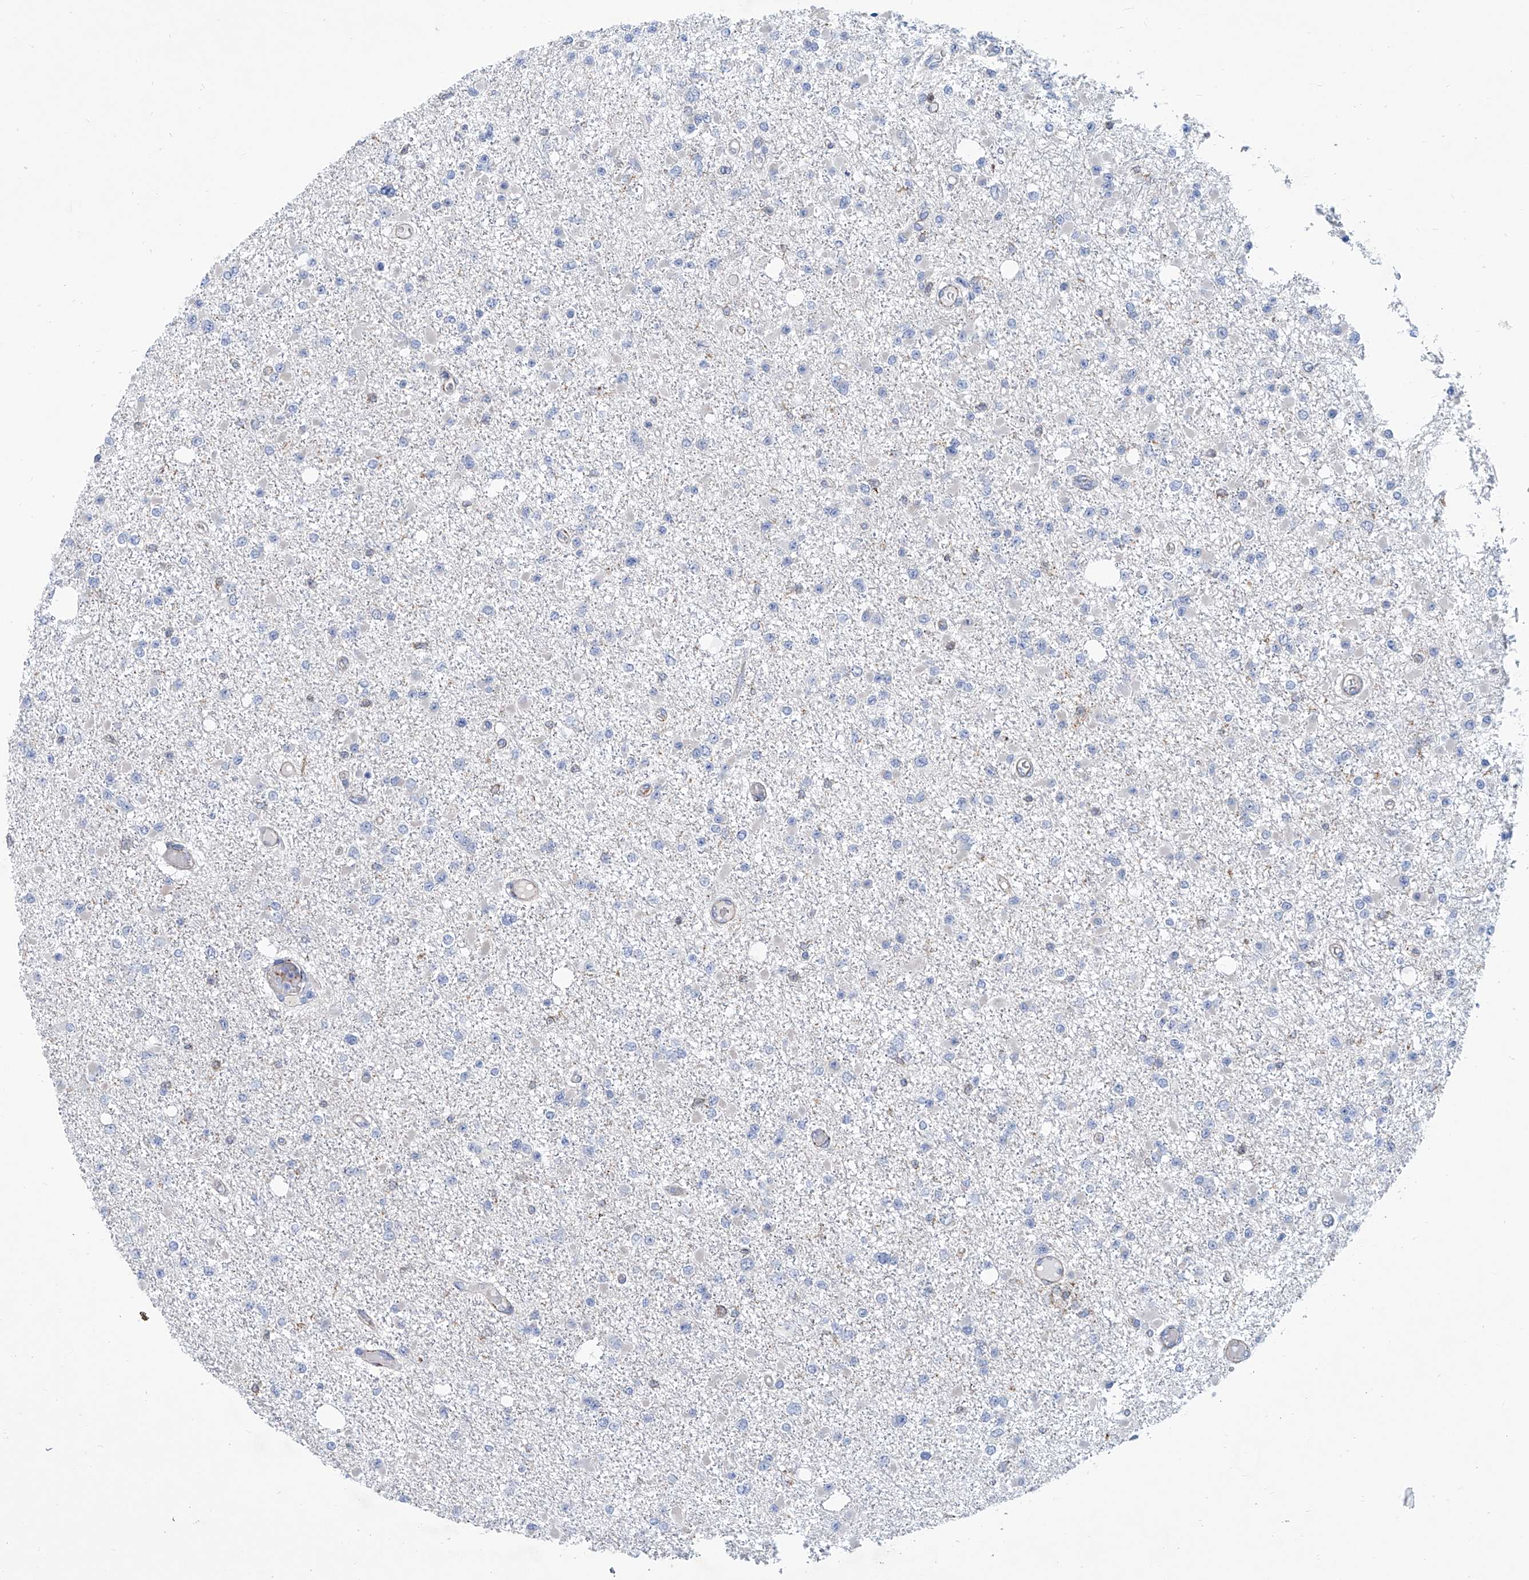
{"staining": {"intensity": "negative", "quantity": "none", "location": "none"}, "tissue": "glioma", "cell_type": "Tumor cells", "image_type": "cancer", "snomed": [{"axis": "morphology", "description": "Glioma, malignant, Low grade"}, {"axis": "topography", "description": "Brain"}], "caption": "Immunohistochemistry (IHC) image of neoplastic tissue: malignant glioma (low-grade) stained with DAB reveals no significant protein expression in tumor cells.", "gene": "TNN", "patient": {"sex": "female", "age": 22}}